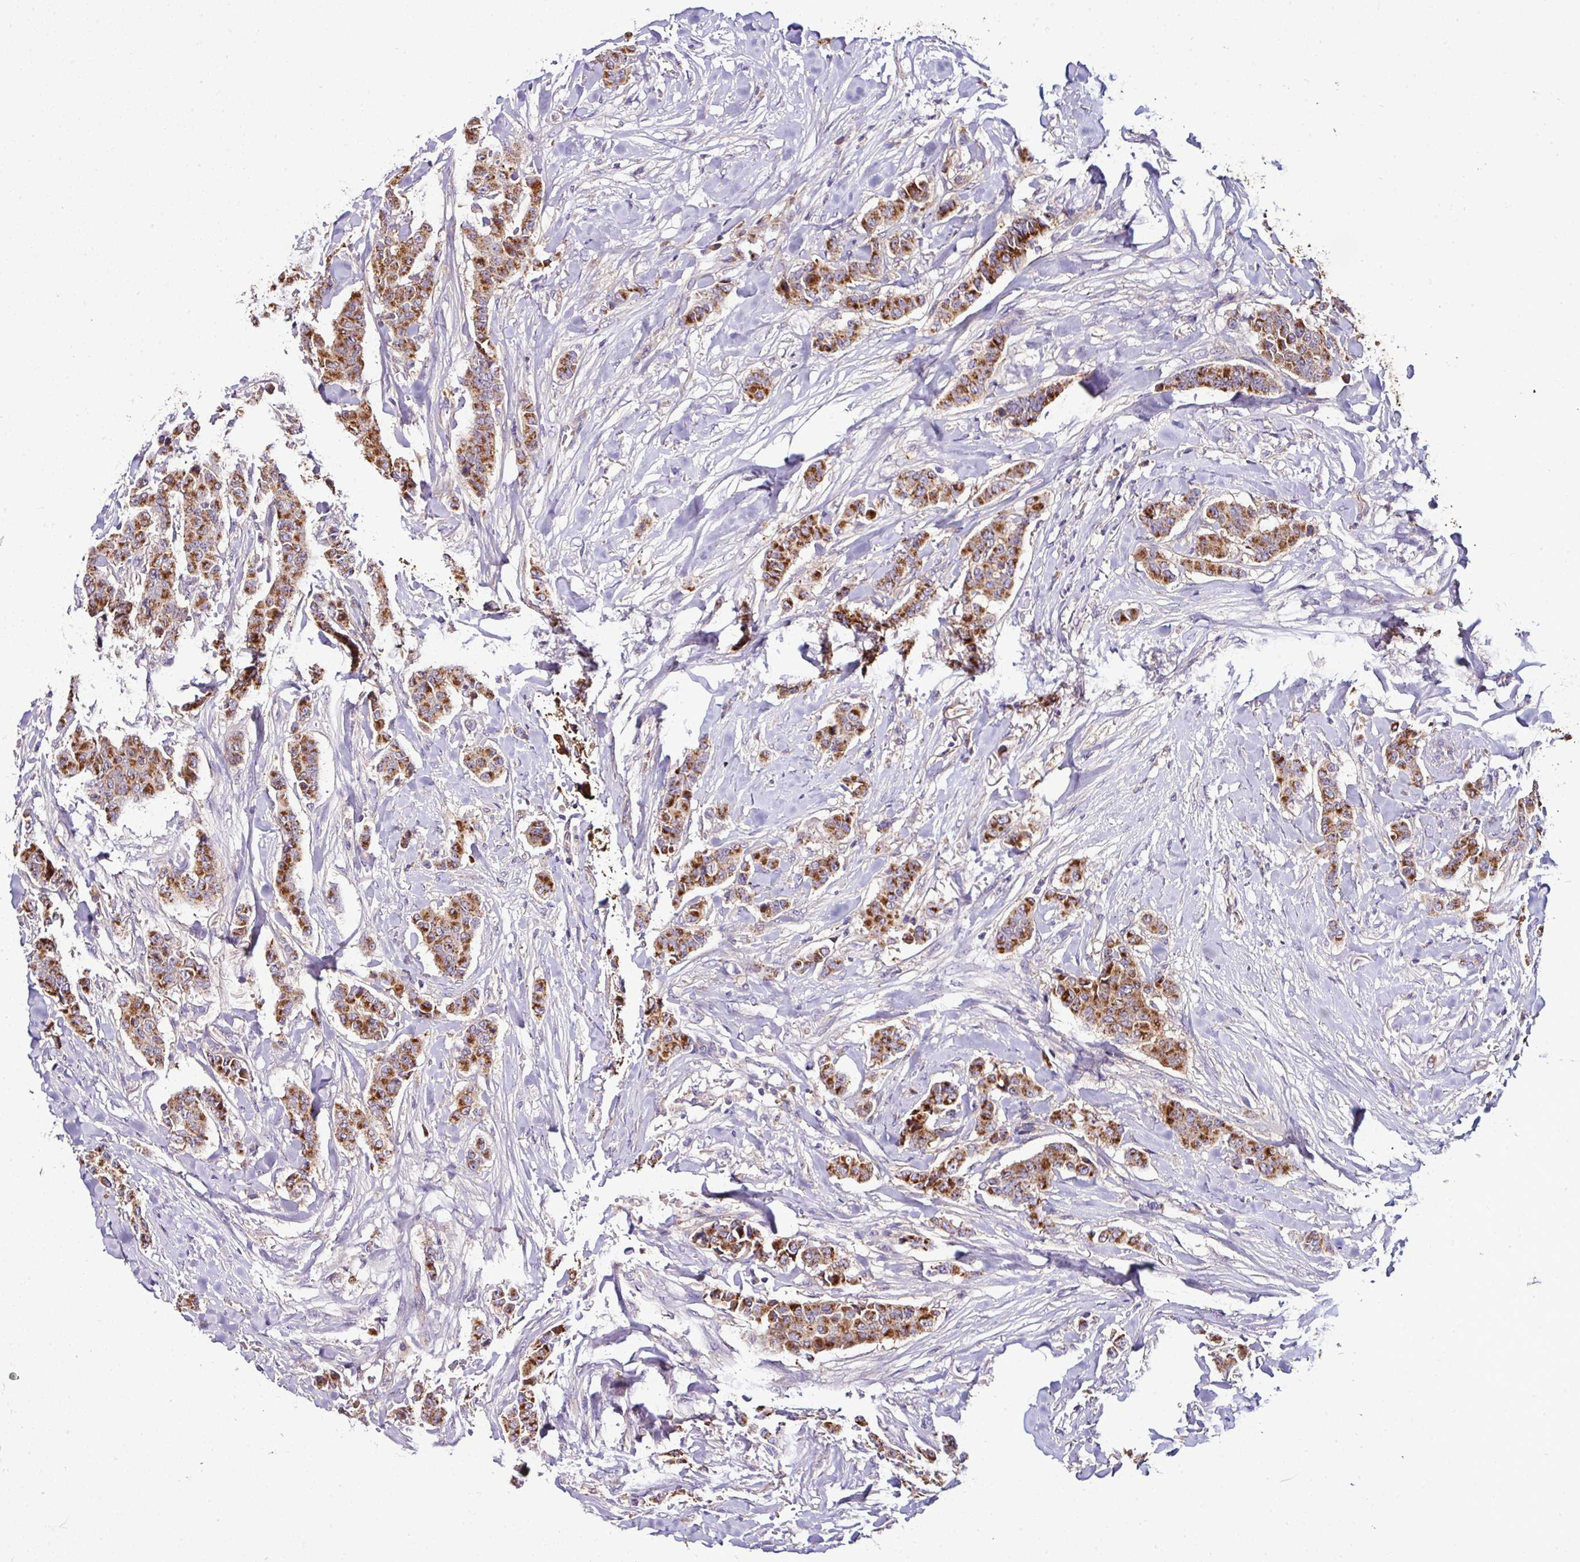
{"staining": {"intensity": "strong", "quantity": ">75%", "location": "cytoplasmic/membranous"}, "tissue": "breast cancer", "cell_type": "Tumor cells", "image_type": "cancer", "snomed": [{"axis": "morphology", "description": "Duct carcinoma"}, {"axis": "topography", "description": "Breast"}], "caption": "Tumor cells reveal high levels of strong cytoplasmic/membranous expression in about >75% of cells in intraductal carcinoma (breast). (brown staining indicates protein expression, while blue staining denotes nuclei).", "gene": "CPD", "patient": {"sex": "female", "age": 40}}